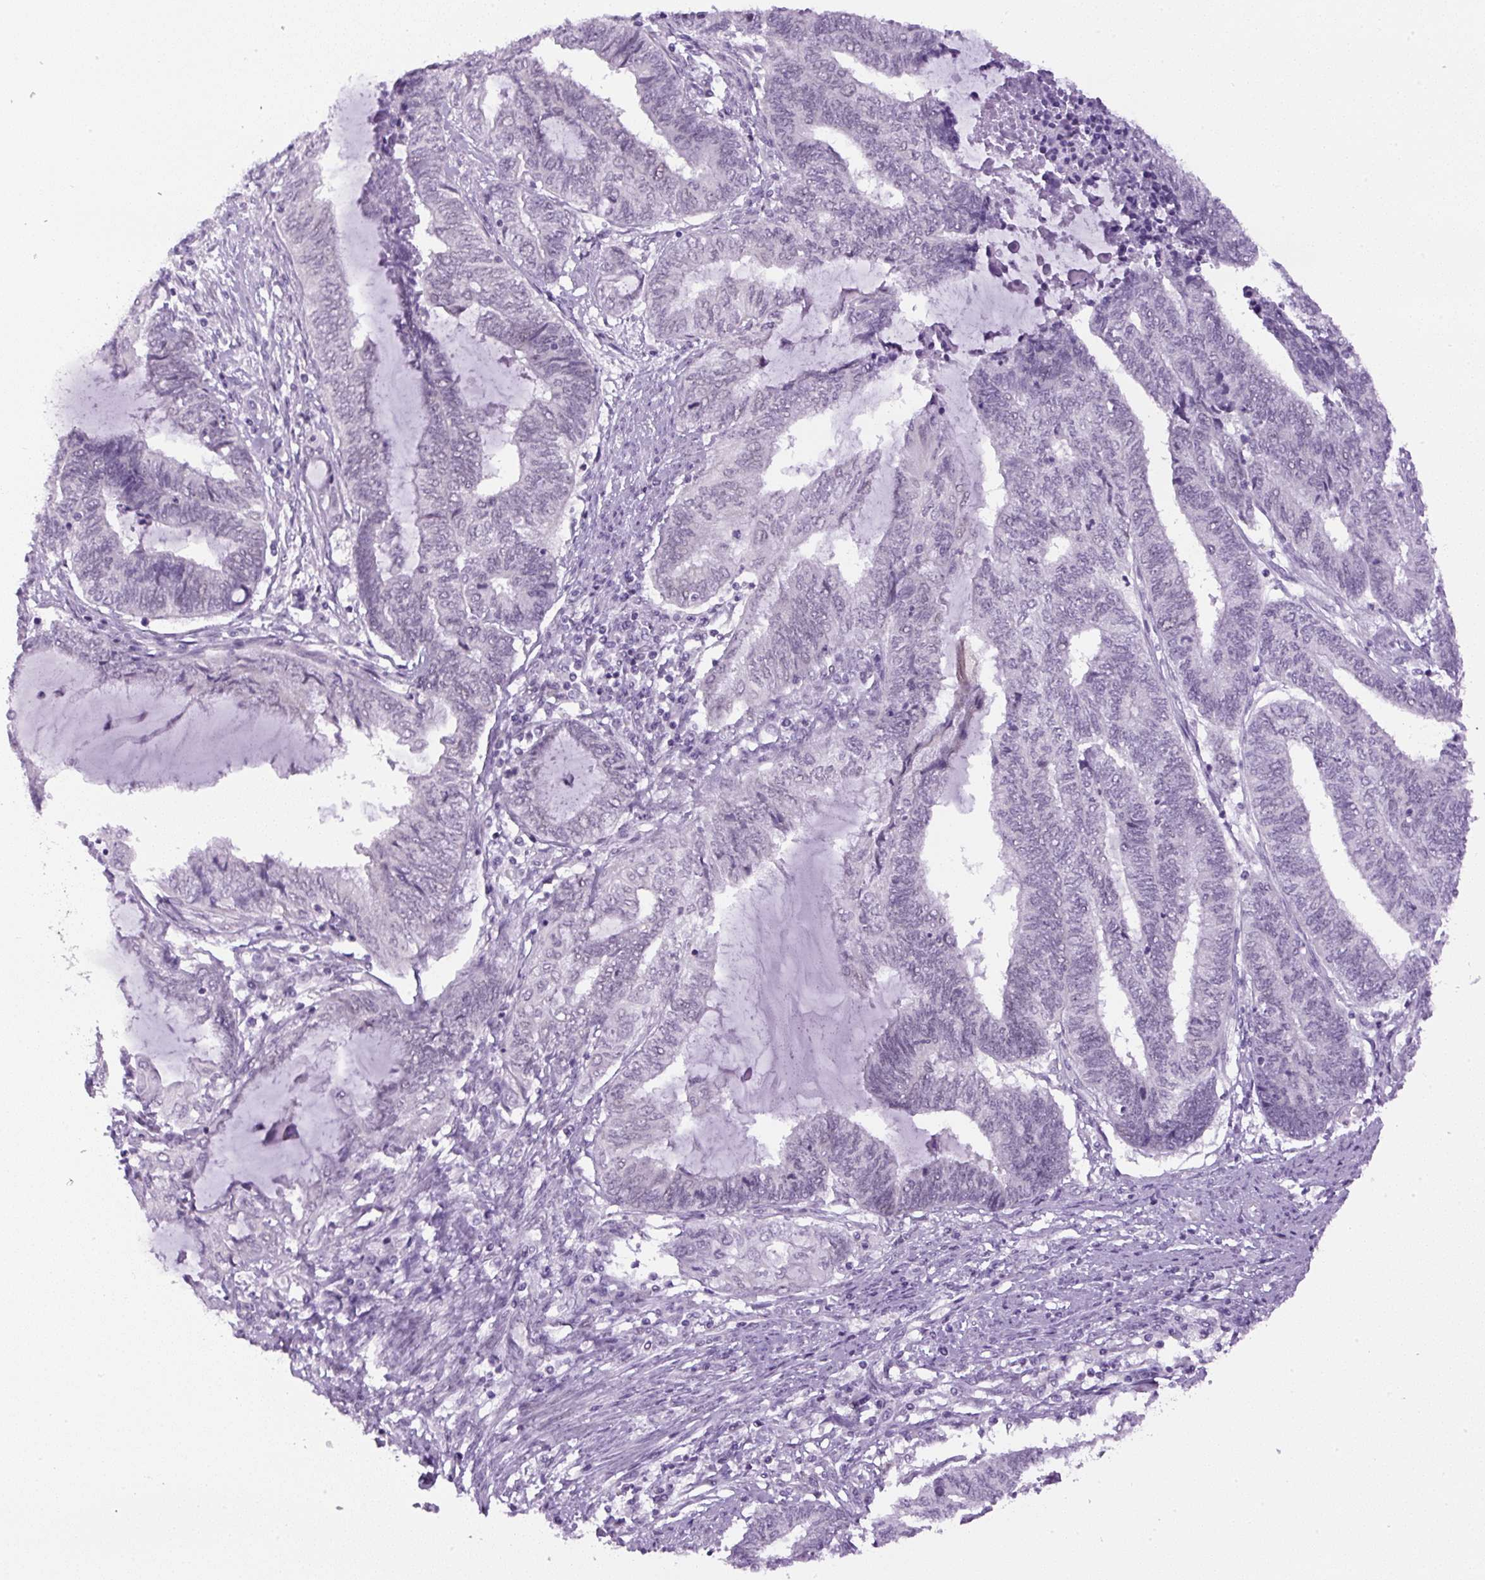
{"staining": {"intensity": "negative", "quantity": "none", "location": "none"}, "tissue": "endometrial cancer", "cell_type": "Tumor cells", "image_type": "cancer", "snomed": [{"axis": "morphology", "description": "Adenocarcinoma, NOS"}, {"axis": "topography", "description": "Uterus"}, {"axis": "topography", "description": "Endometrium"}], "caption": "Endometrial cancer (adenocarcinoma) was stained to show a protein in brown. There is no significant positivity in tumor cells.", "gene": "RHBDD2", "patient": {"sex": "female", "age": 70}}